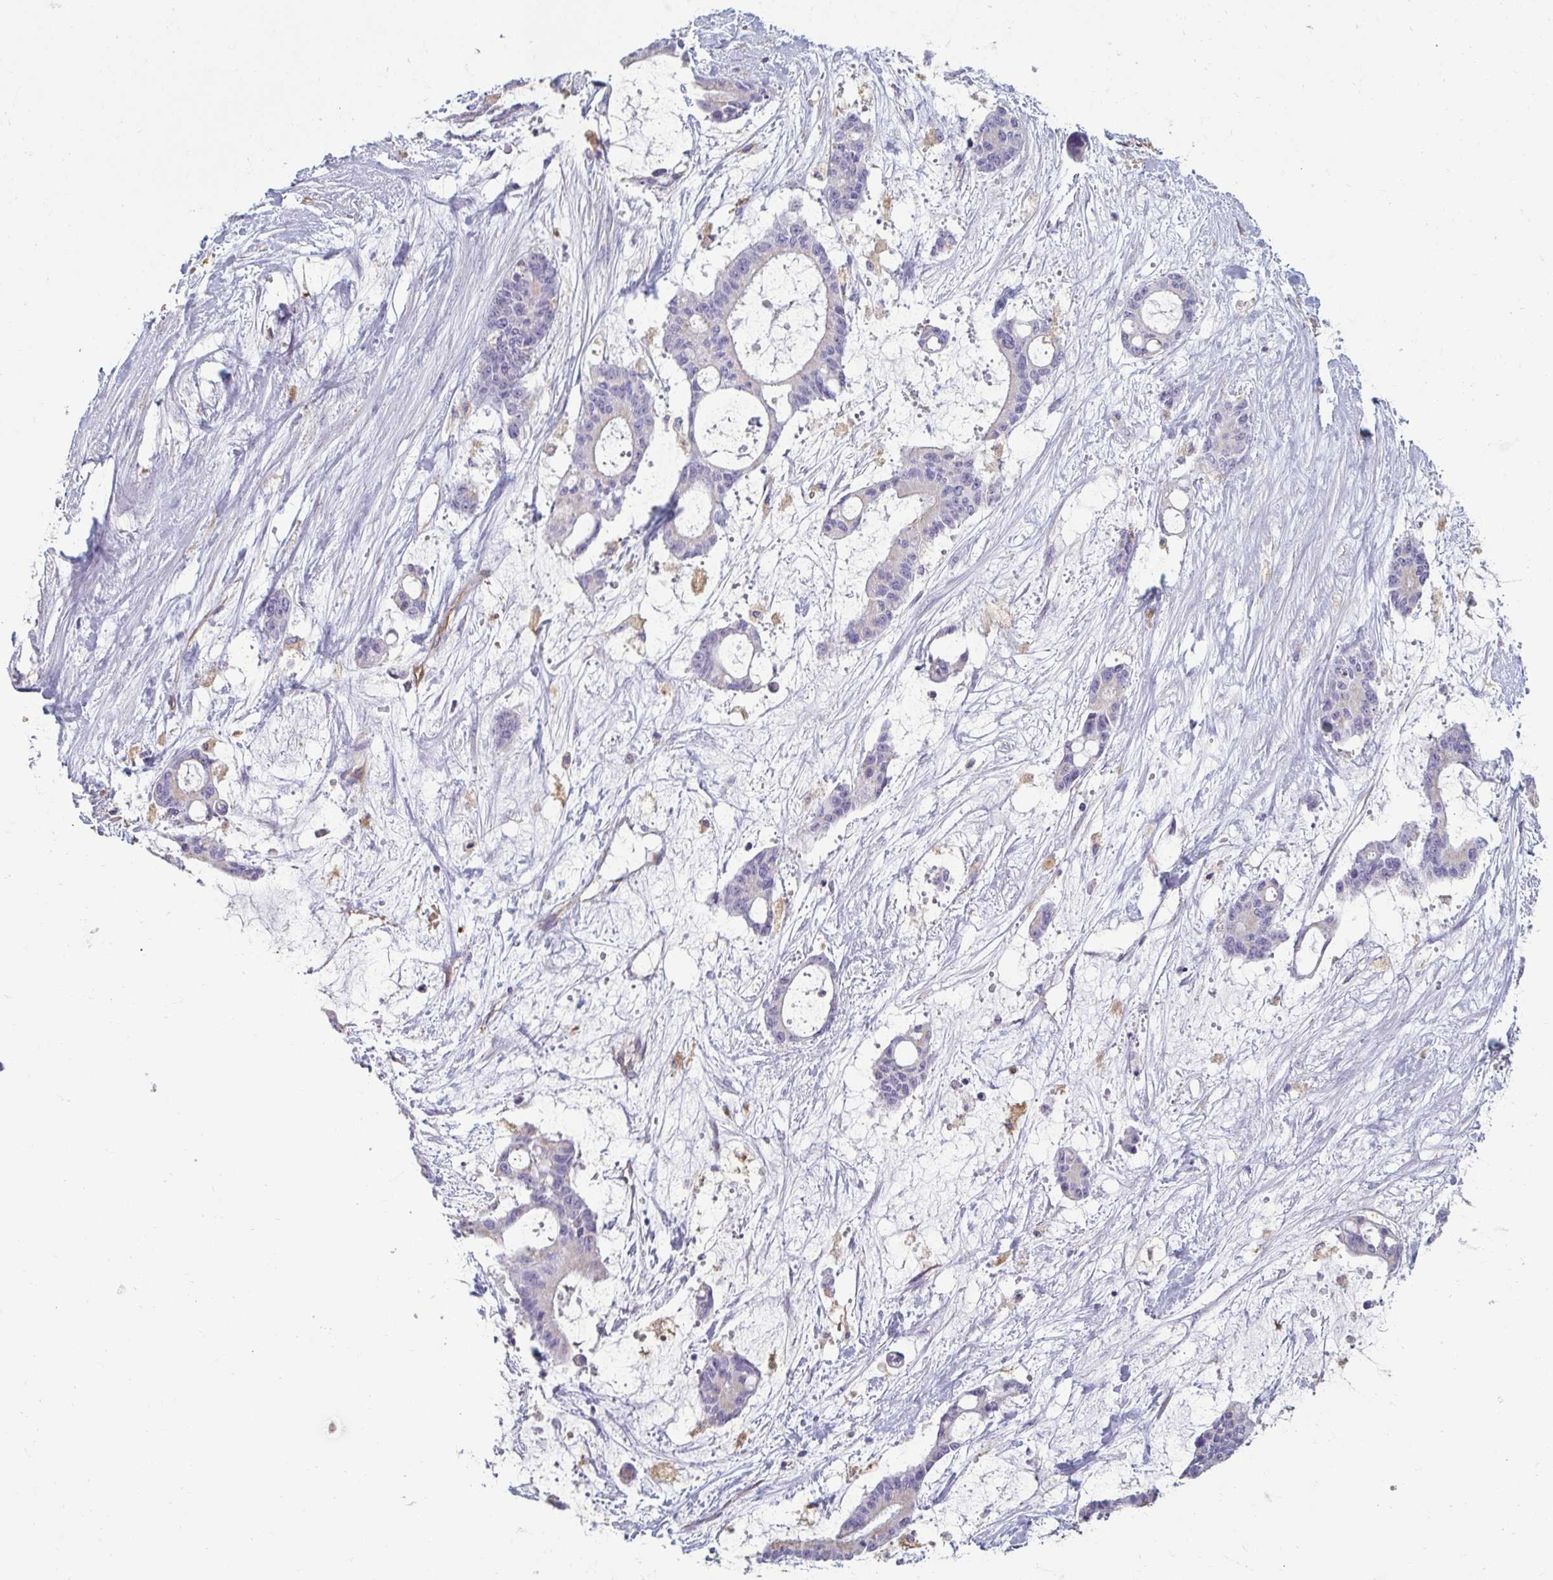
{"staining": {"intensity": "negative", "quantity": "none", "location": "none"}, "tissue": "liver cancer", "cell_type": "Tumor cells", "image_type": "cancer", "snomed": [{"axis": "morphology", "description": "Normal tissue, NOS"}, {"axis": "morphology", "description": "Cholangiocarcinoma"}, {"axis": "topography", "description": "Liver"}, {"axis": "topography", "description": "Peripheral nerve tissue"}], "caption": "Tumor cells show no significant expression in liver cancer. (DAB immunohistochemistry (IHC) visualized using brightfield microscopy, high magnification).", "gene": "PDE2A", "patient": {"sex": "female", "age": 73}}